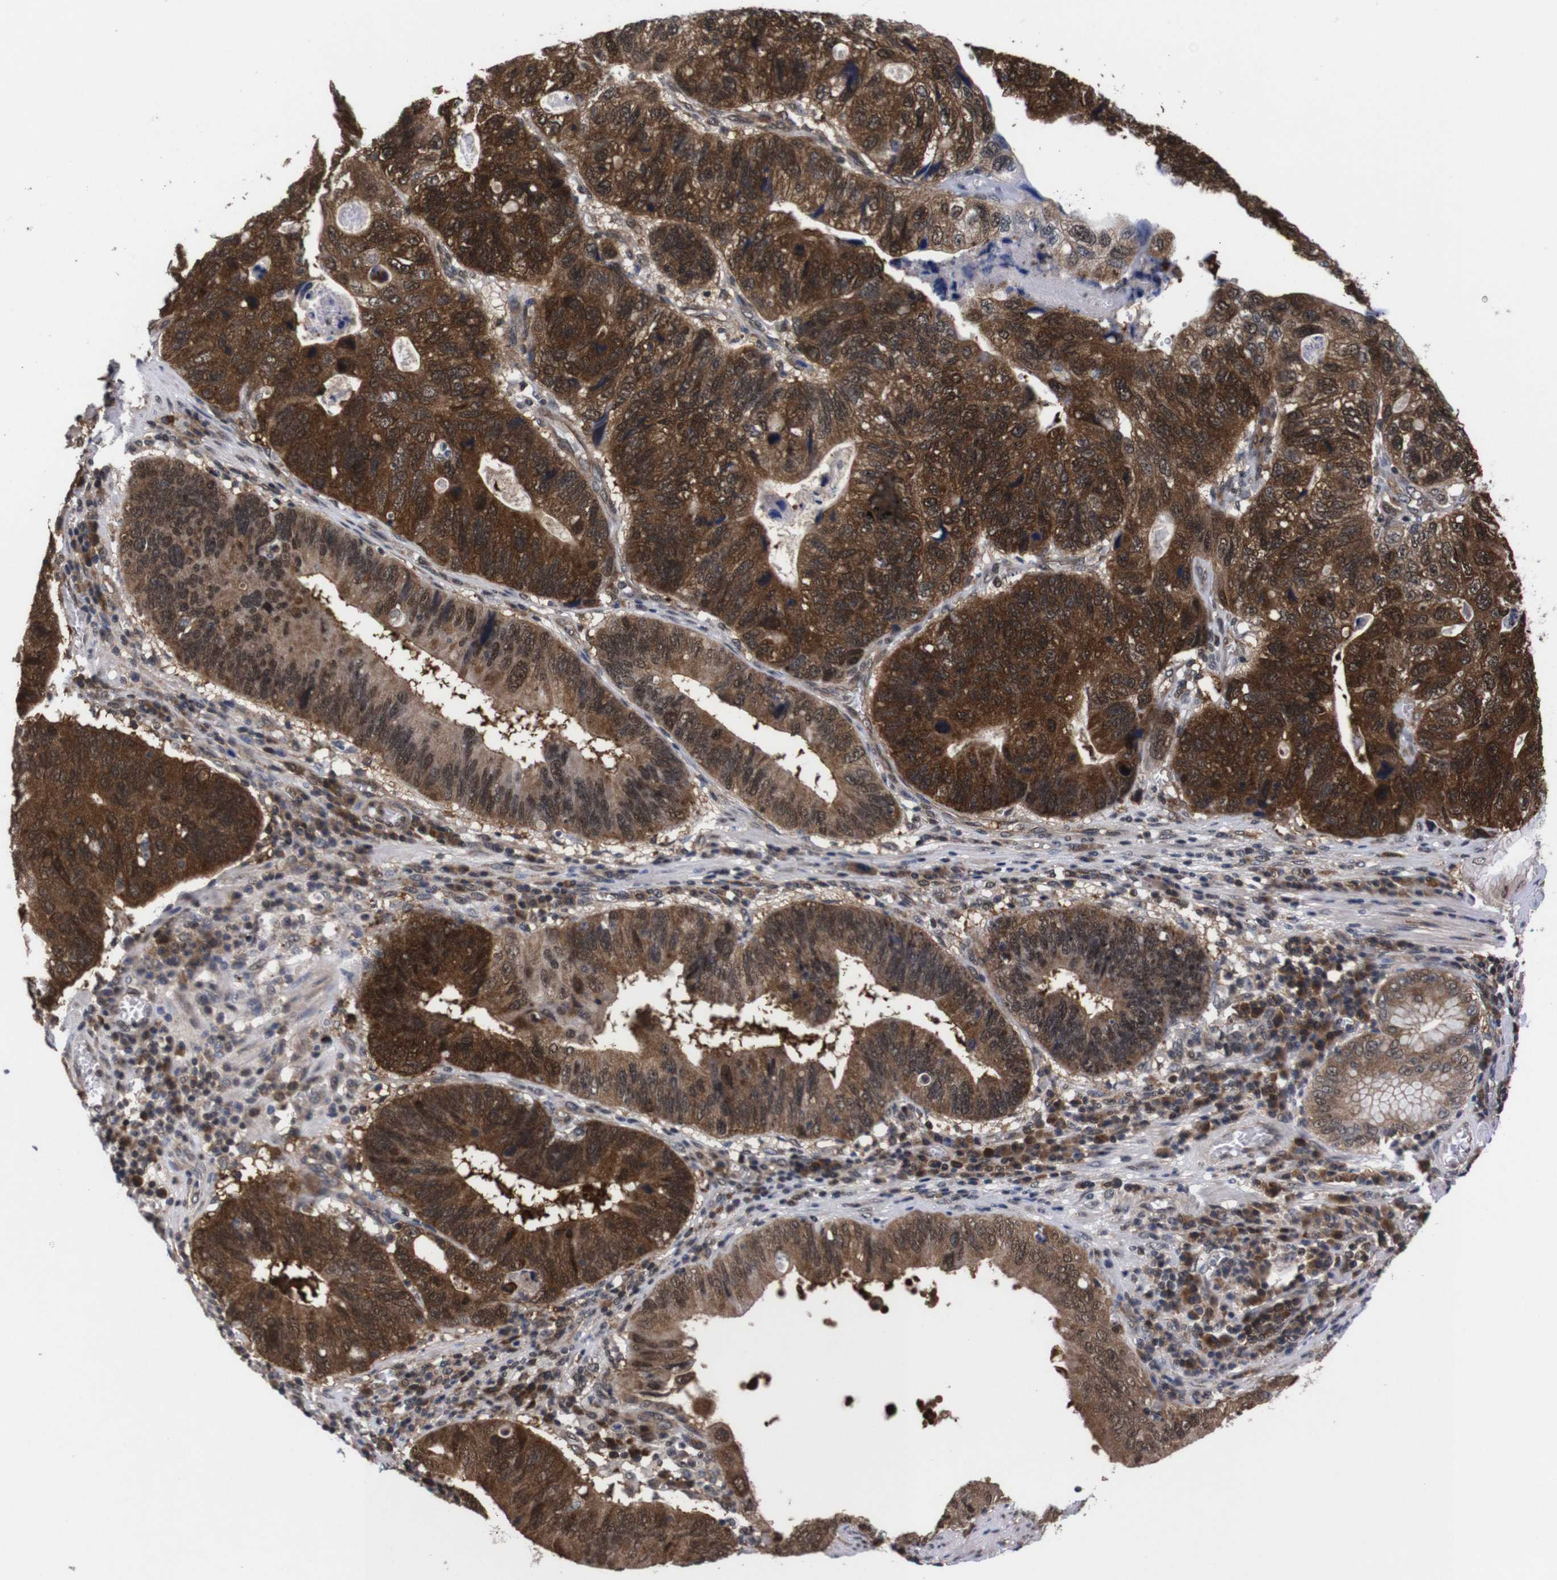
{"staining": {"intensity": "strong", "quantity": ">75%", "location": "cytoplasmic/membranous,nuclear"}, "tissue": "stomach cancer", "cell_type": "Tumor cells", "image_type": "cancer", "snomed": [{"axis": "morphology", "description": "Adenocarcinoma, NOS"}, {"axis": "topography", "description": "Stomach"}], "caption": "Immunohistochemistry (IHC) histopathology image of stomach cancer stained for a protein (brown), which demonstrates high levels of strong cytoplasmic/membranous and nuclear staining in about >75% of tumor cells.", "gene": "UBQLN2", "patient": {"sex": "male", "age": 59}}